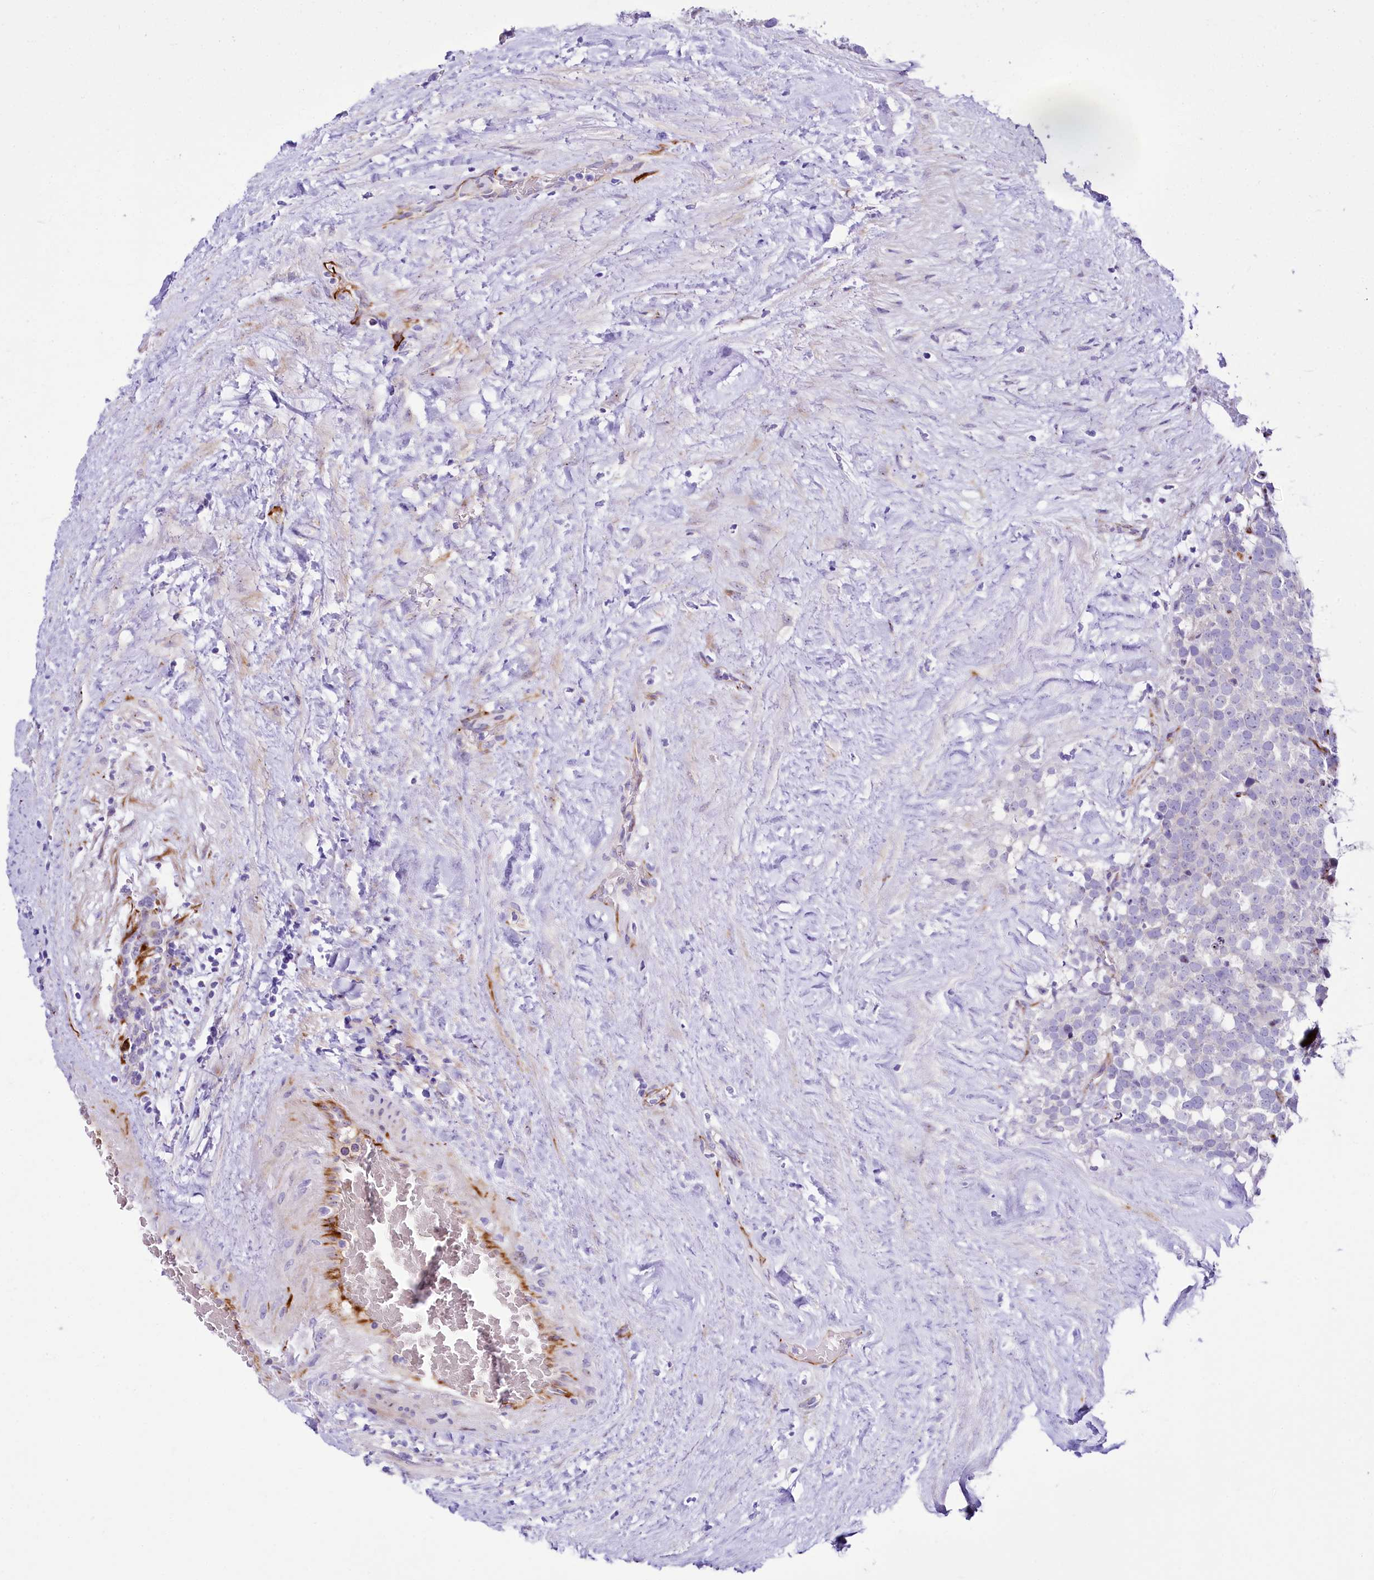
{"staining": {"intensity": "negative", "quantity": "none", "location": "none"}, "tissue": "testis cancer", "cell_type": "Tumor cells", "image_type": "cancer", "snomed": [{"axis": "morphology", "description": "Seminoma, NOS"}, {"axis": "topography", "description": "Testis"}], "caption": "IHC of human testis cancer (seminoma) exhibits no positivity in tumor cells.", "gene": "SH3TC2", "patient": {"sex": "male", "age": 71}}